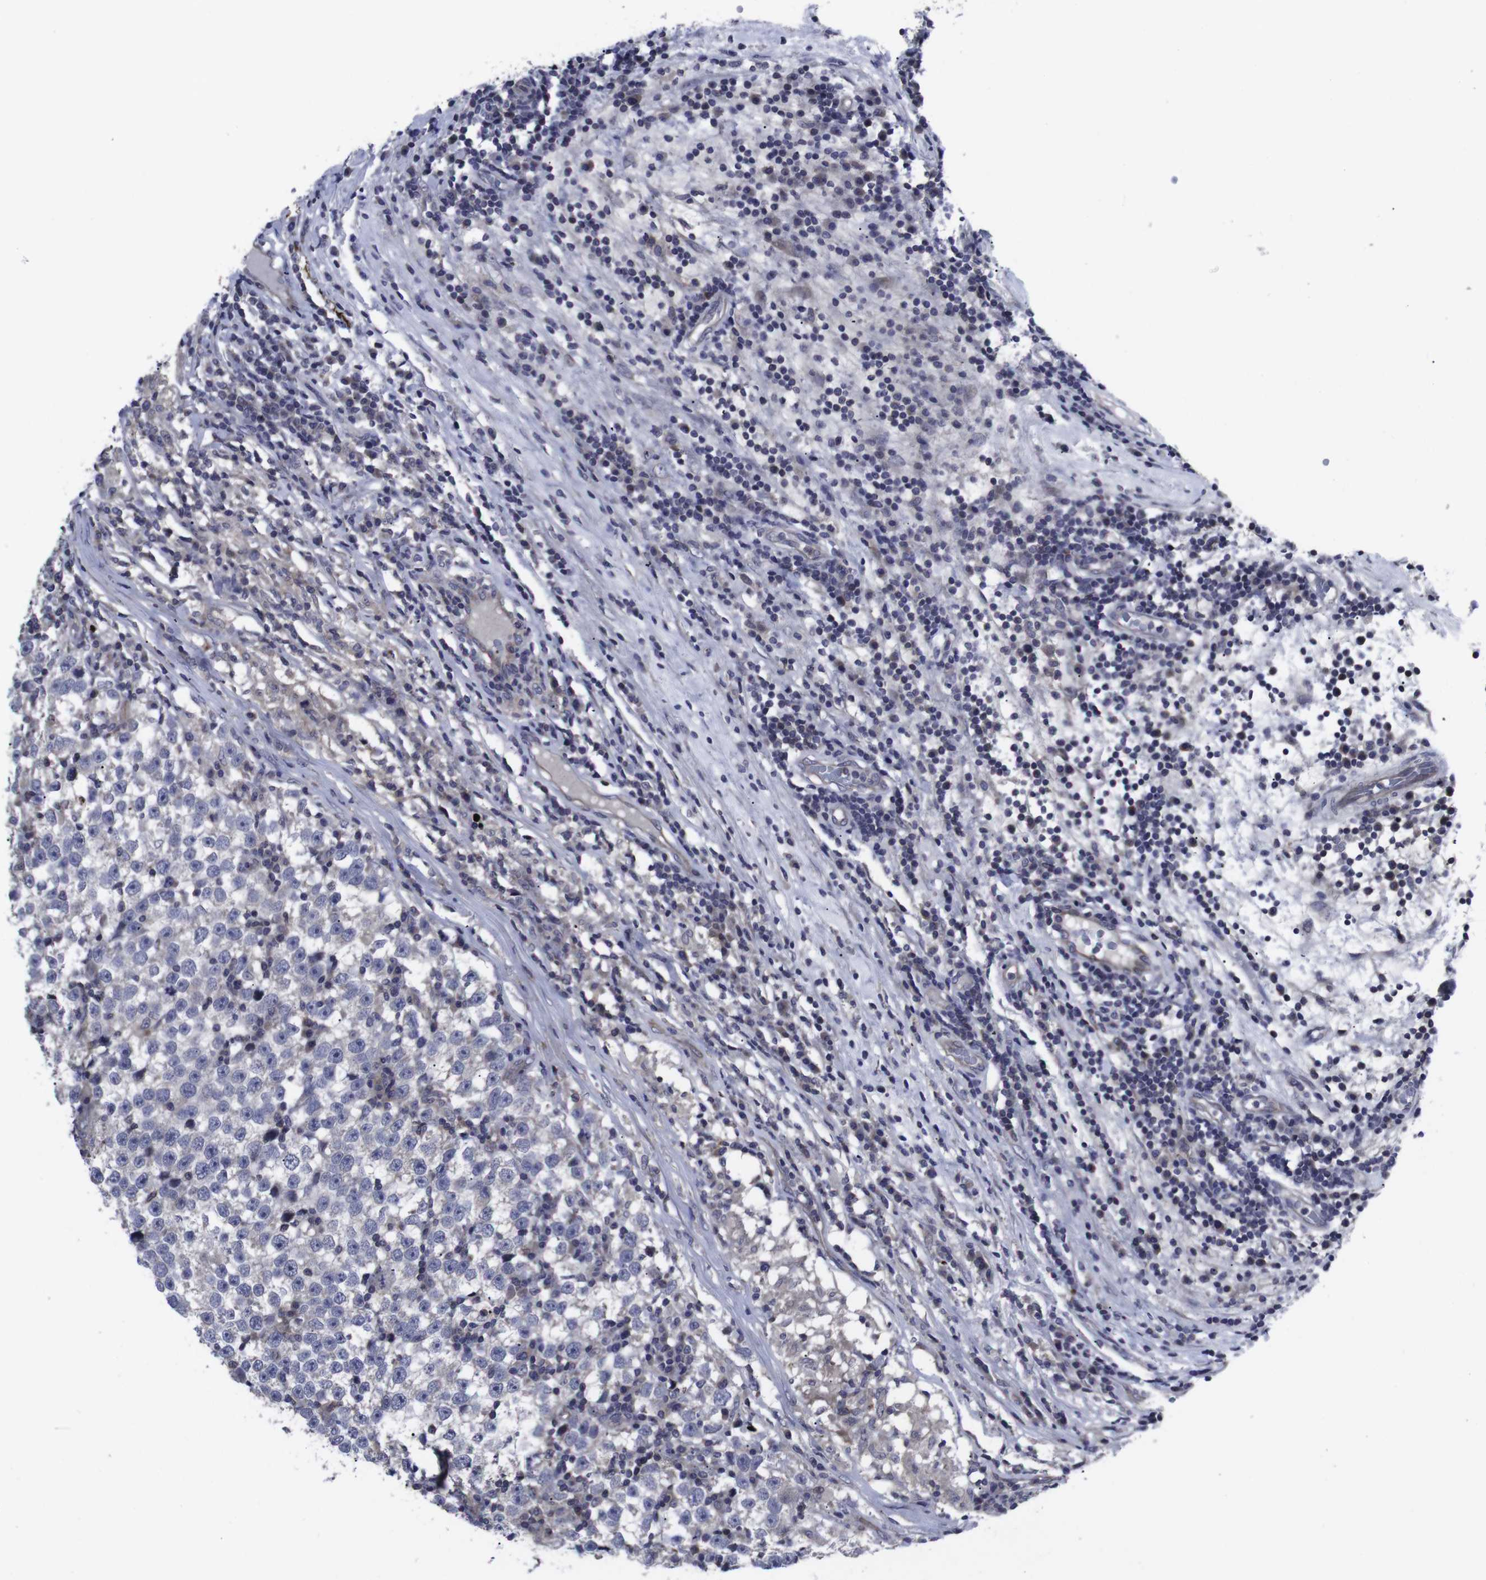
{"staining": {"intensity": "negative", "quantity": "none", "location": "none"}, "tissue": "testis cancer", "cell_type": "Tumor cells", "image_type": "cancer", "snomed": [{"axis": "morphology", "description": "Seminoma, NOS"}, {"axis": "topography", "description": "Testis"}], "caption": "Tumor cells show no significant staining in testis seminoma. (Stains: DAB (3,3'-diaminobenzidine) IHC with hematoxylin counter stain, Microscopy: brightfield microscopy at high magnification).", "gene": "HPRT1", "patient": {"sex": "male", "age": 43}}